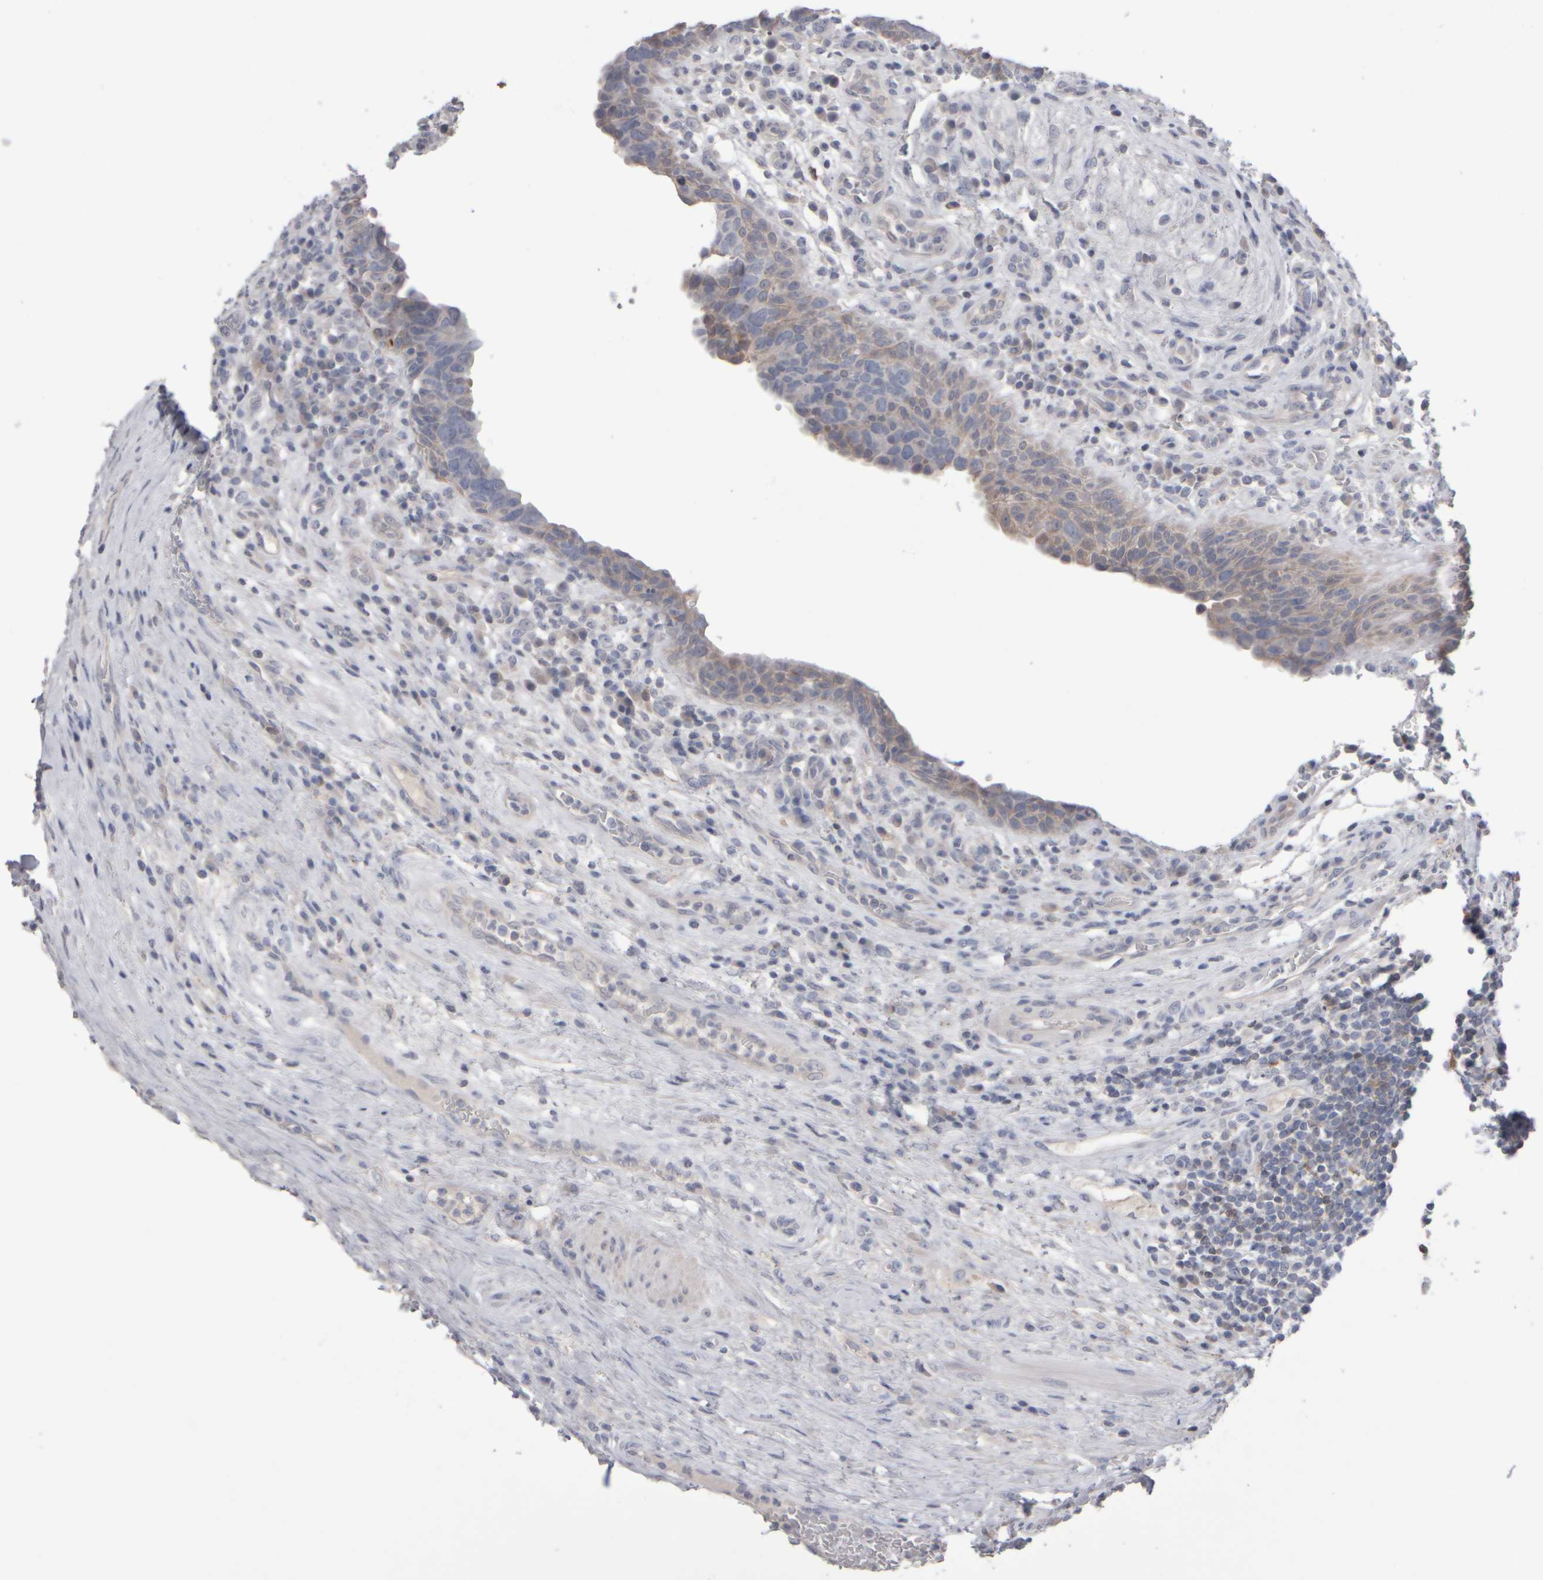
{"staining": {"intensity": "weak", "quantity": "<25%", "location": "cytoplasmic/membranous"}, "tissue": "urothelial cancer", "cell_type": "Tumor cells", "image_type": "cancer", "snomed": [{"axis": "morphology", "description": "Urothelial carcinoma, High grade"}, {"axis": "topography", "description": "Urinary bladder"}], "caption": "A high-resolution histopathology image shows IHC staining of urothelial cancer, which shows no significant expression in tumor cells.", "gene": "EPHX2", "patient": {"sex": "female", "age": 82}}